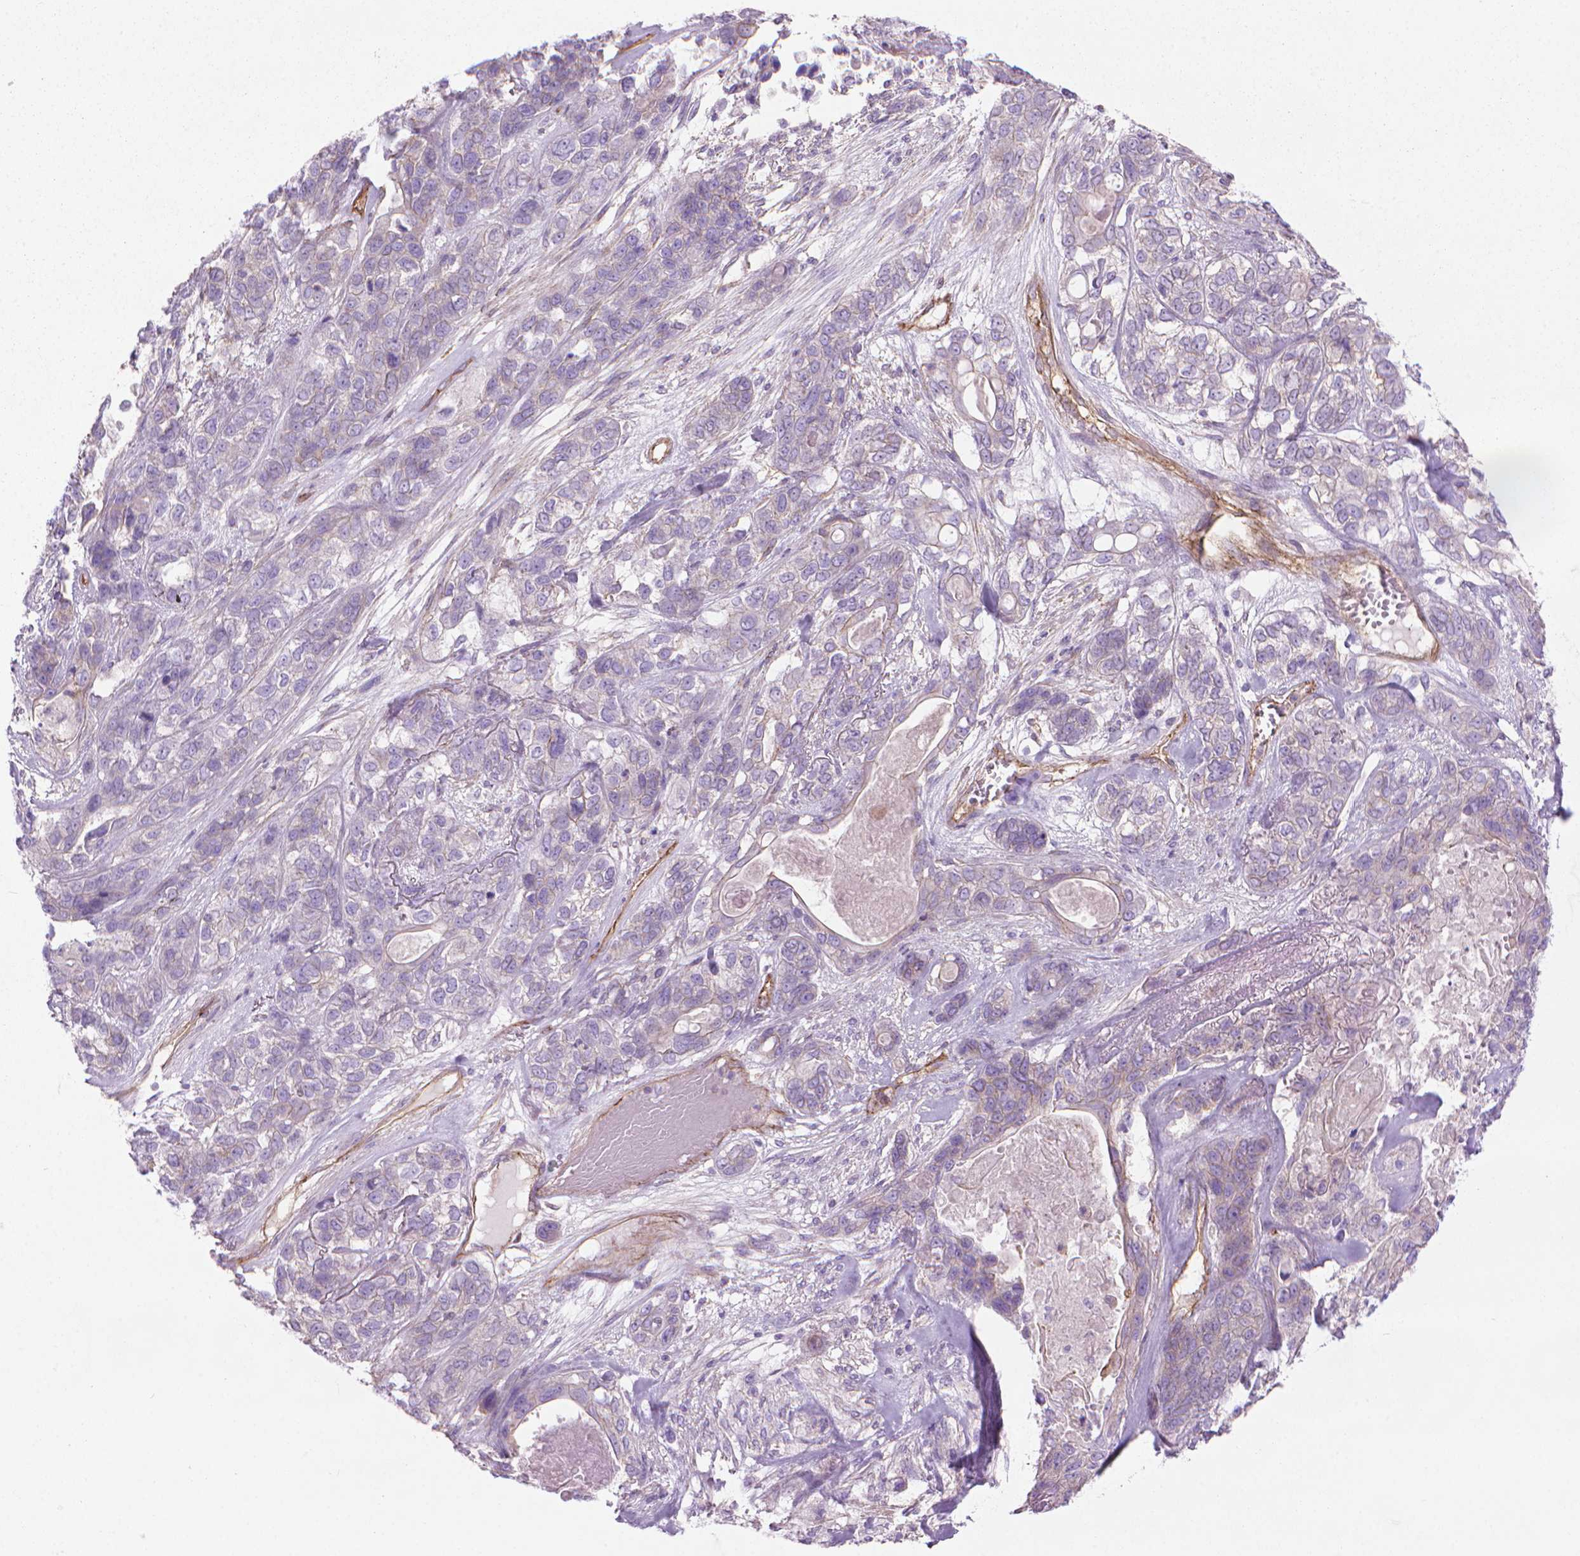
{"staining": {"intensity": "negative", "quantity": "none", "location": "none"}, "tissue": "lung cancer", "cell_type": "Tumor cells", "image_type": "cancer", "snomed": [{"axis": "morphology", "description": "Squamous cell carcinoma, NOS"}, {"axis": "topography", "description": "Lung"}], "caption": "Human lung cancer (squamous cell carcinoma) stained for a protein using immunohistochemistry exhibits no staining in tumor cells.", "gene": "TENT5A", "patient": {"sex": "female", "age": 70}}